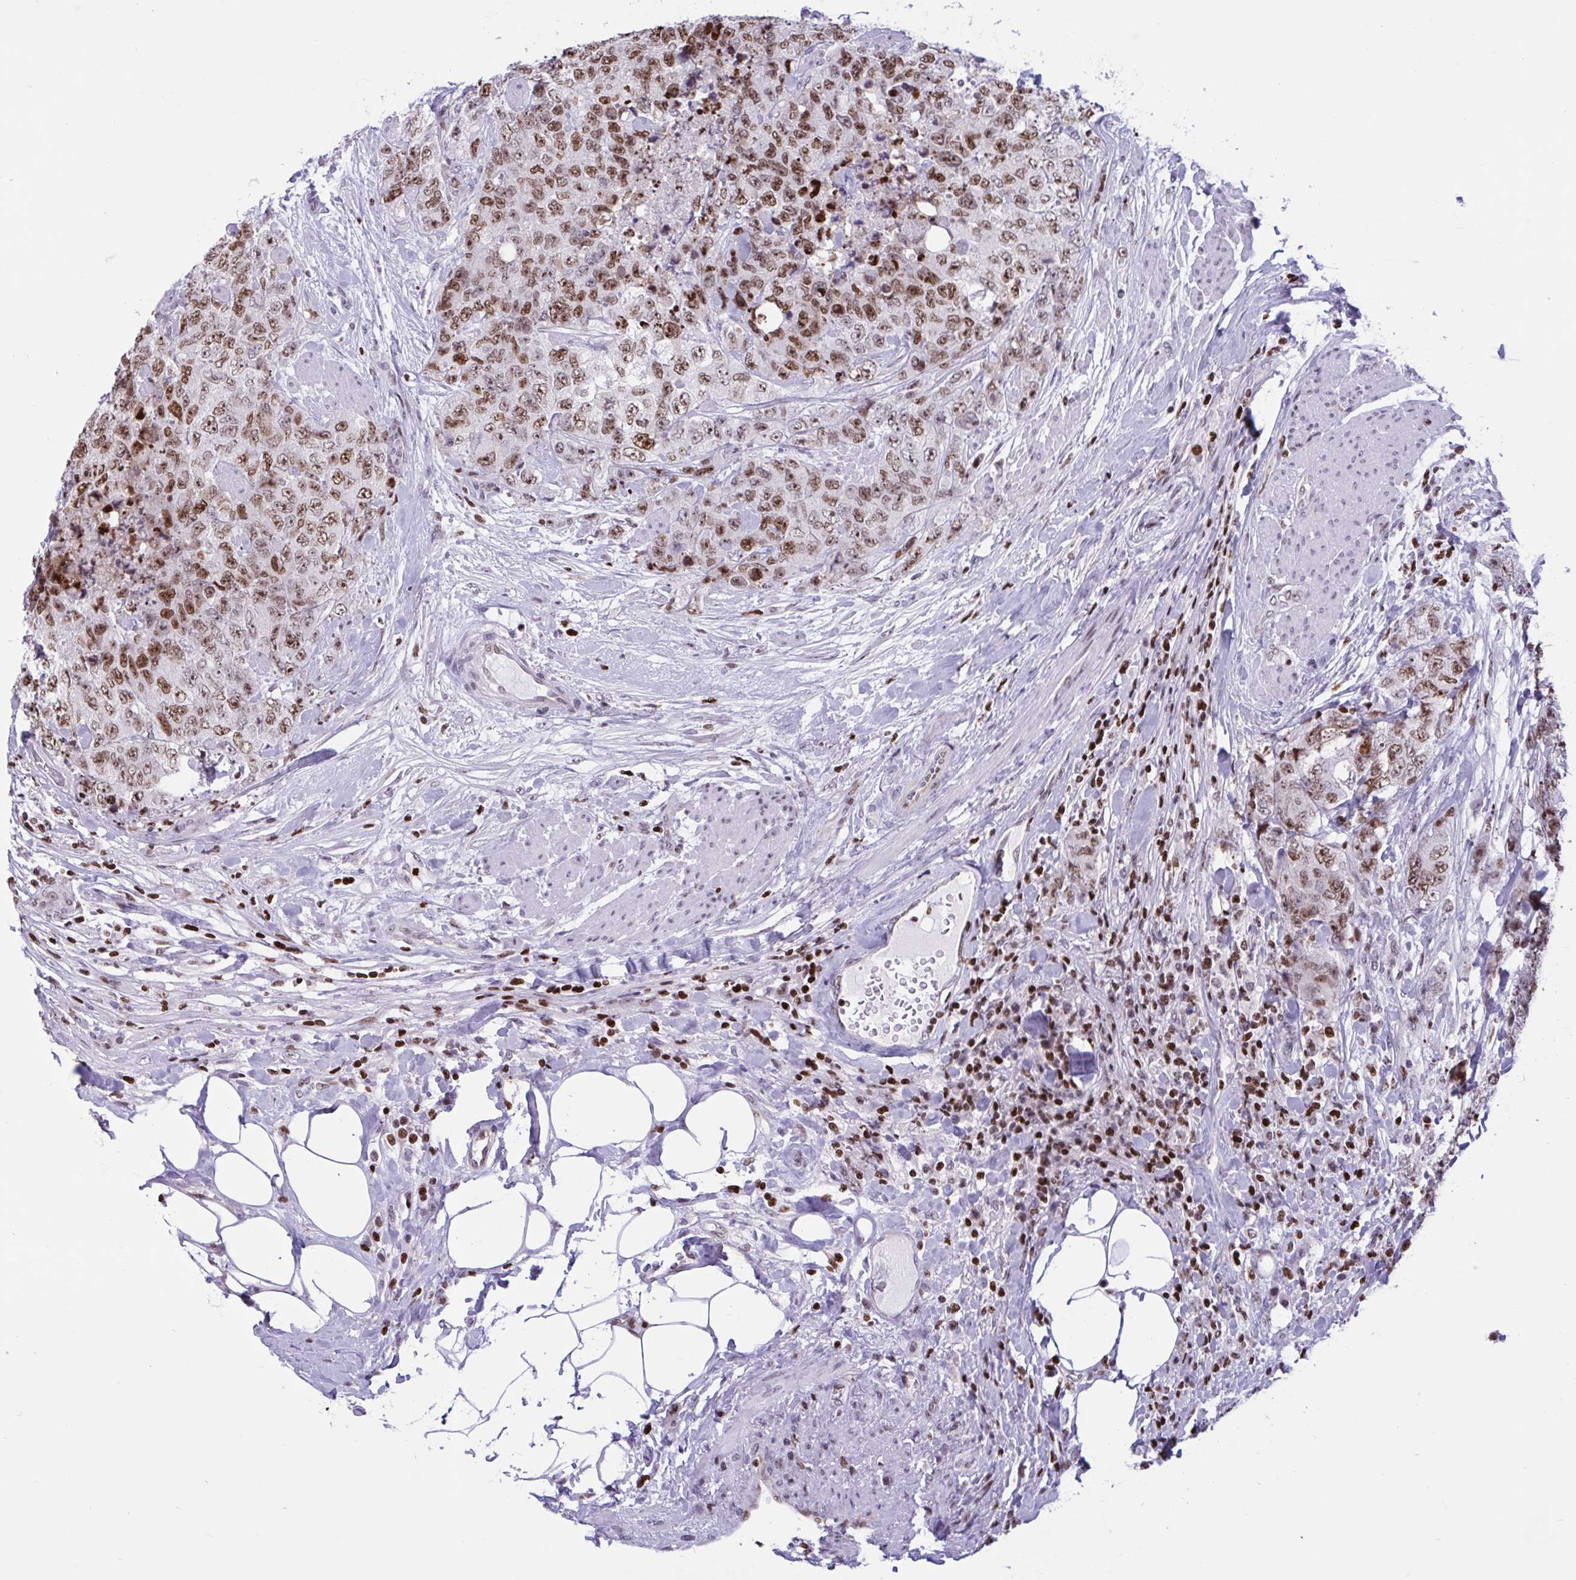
{"staining": {"intensity": "moderate", "quantity": "25%-75%", "location": "nuclear"}, "tissue": "urothelial cancer", "cell_type": "Tumor cells", "image_type": "cancer", "snomed": [{"axis": "morphology", "description": "Urothelial carcinoma, High grade"}, {"axis": "topography", "description": "Urinary bladder"}], "caption": "Human urothelial cancer stained with a protein marker displays moderate staining in tumor cells.", "gene": "HMGB2", "patient": {"sex": "female", "age": 78}}